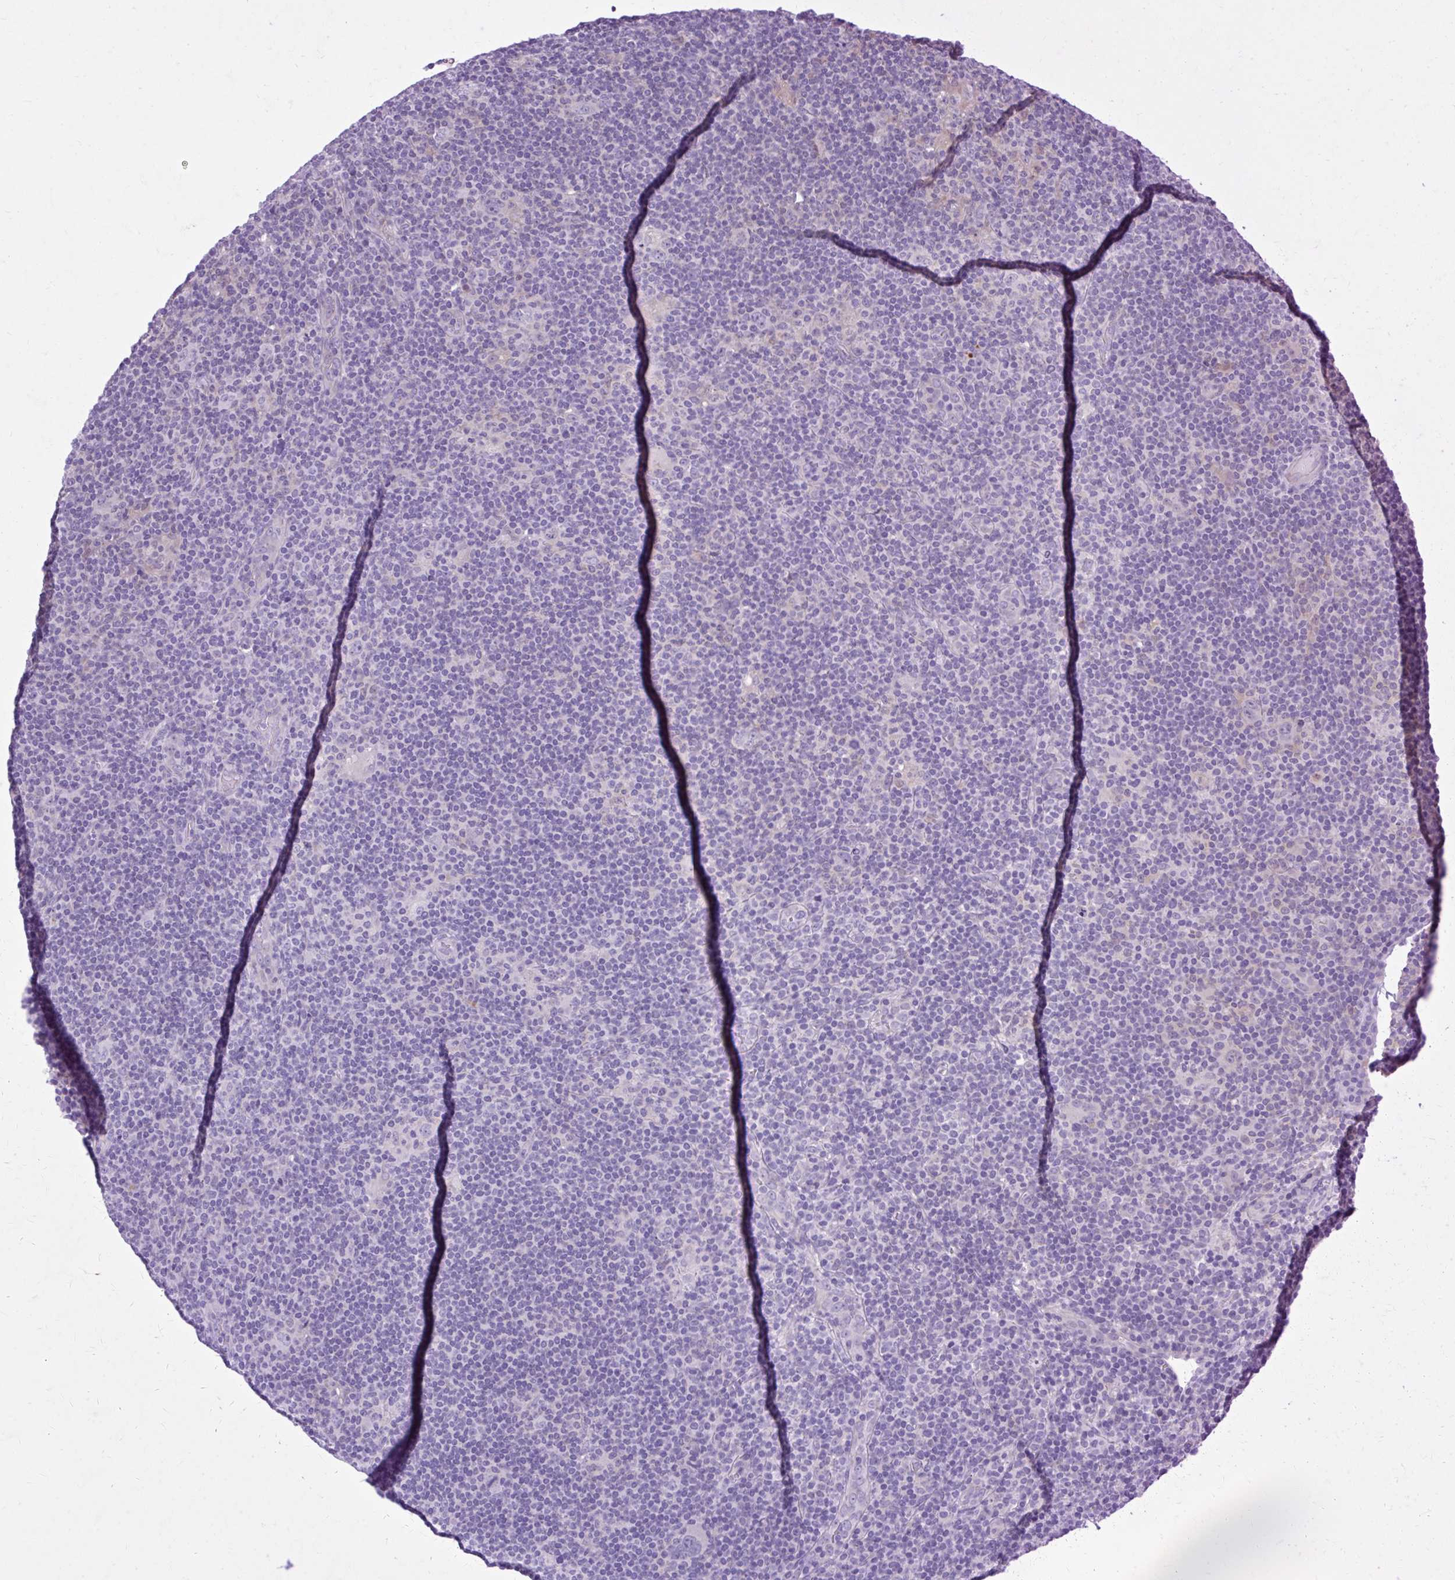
{"staining": {"intensity": "negative", "quantity": "none", "location": "none"}, "tissue": "lymphoma", "cell_type": "Tumor cells", "image_type": "cancer", "snomed": [{"axis": "morphology", "description": "Hodgkin's disease, NOS"}, {"axis": "topography", "description": "Lymph node"}], "caption": "DAB immunohistochemical staining of lymphoma reveals no significant positivity in tumor cells. Nuclei are stained in blue.", "gene": "FAM153A", "patient": {"sex": "female", "age": 57}}